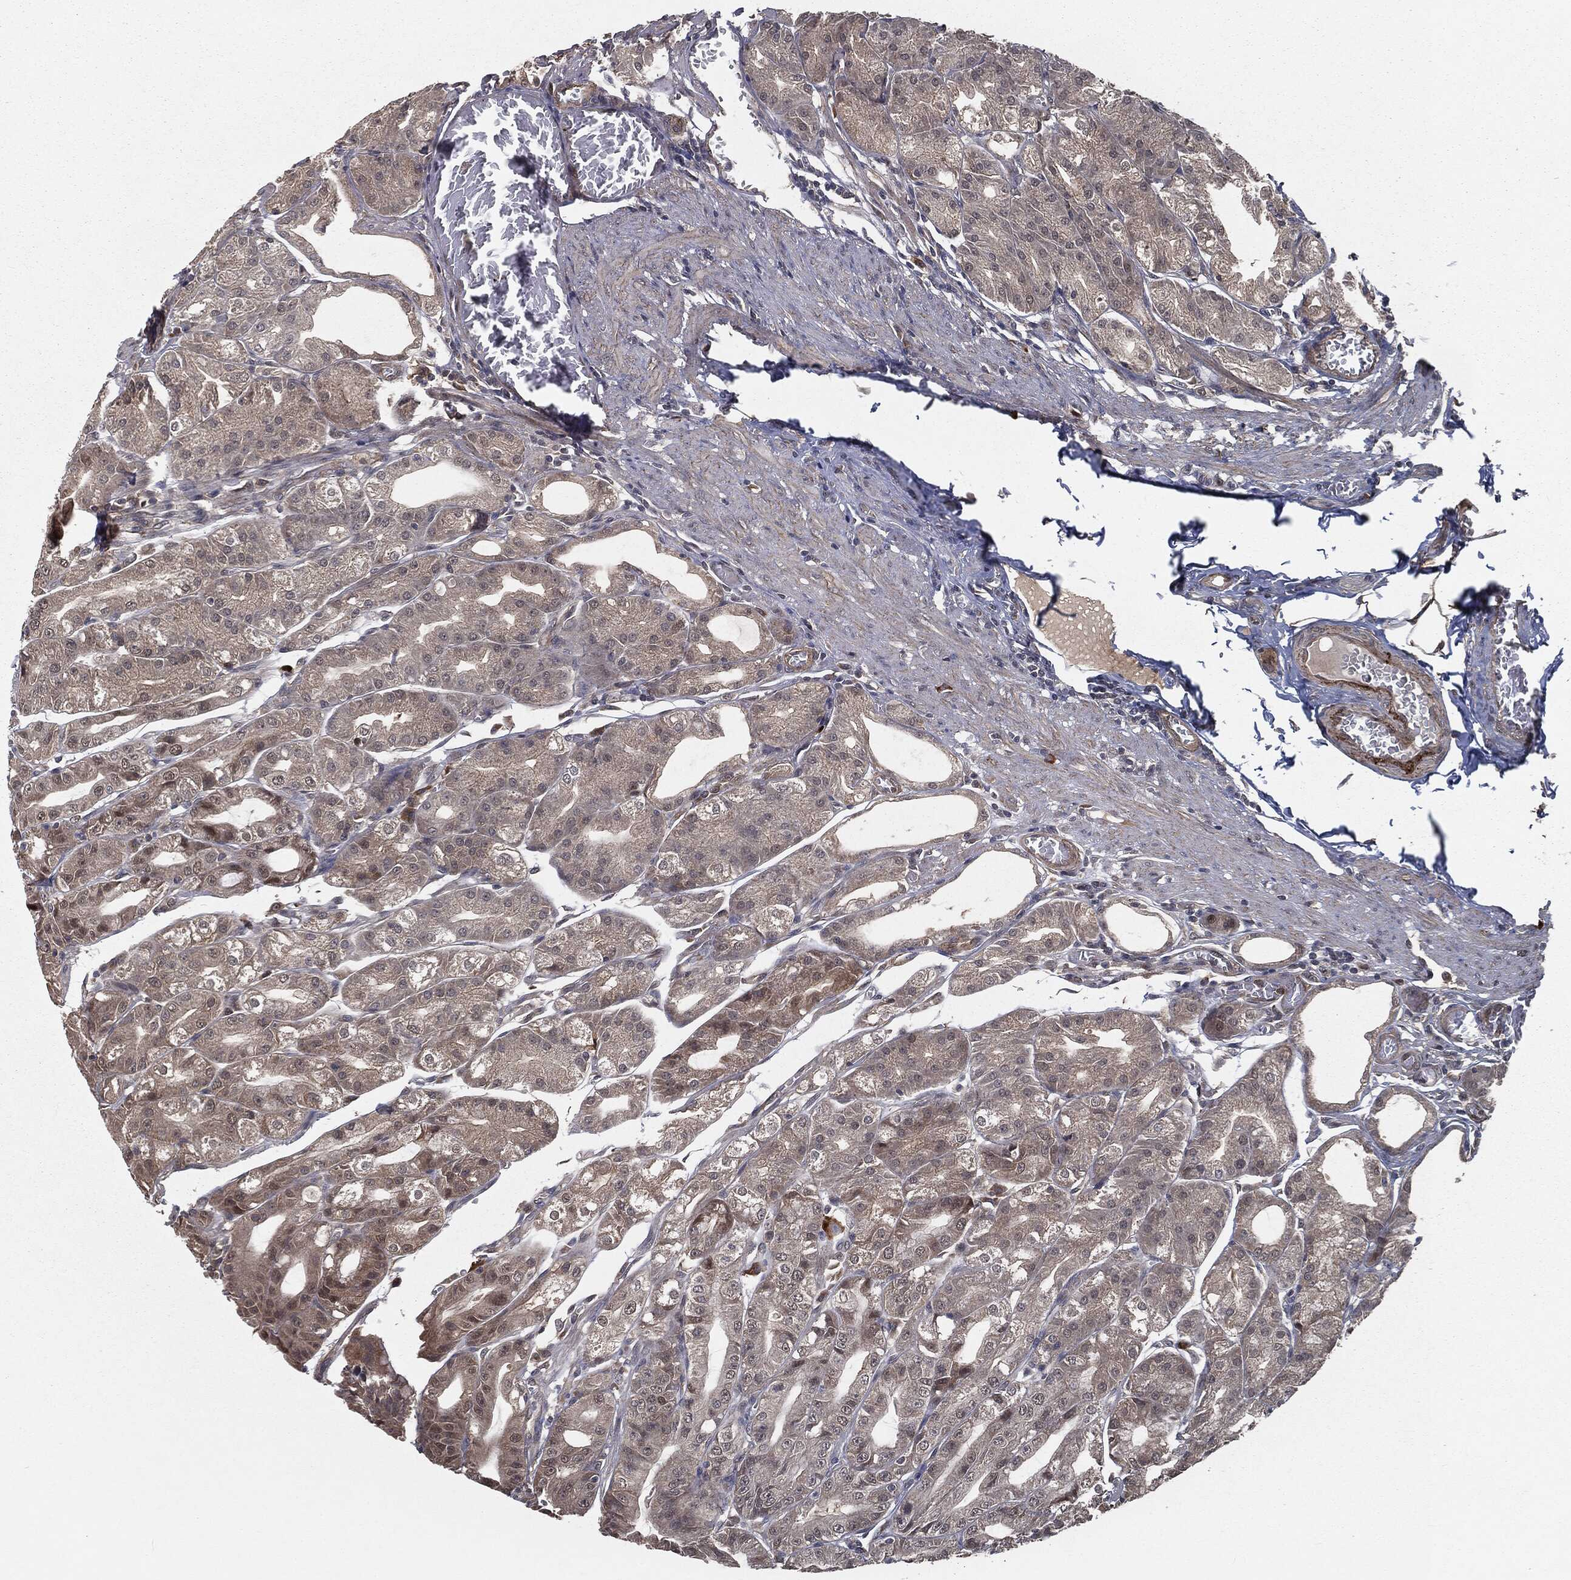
{"staining": {"intensity": "moderate", "quantity": "<25%", "location": "cytoplasmic/membranous"}, "tissue": "stomach", "cell_type": "Glandular cells", "image_type": "normal", "snomed": [{"axis": "morphology", "description": "Normal tissue, NOS"}, {"axis": "topography", "description": "Stomach"}], "caption": "DAB immunohistochemical staining of benign human stomach shows moderate cytoplasmic/membranous protein positivity in approximately <25% of glandular cells.", "gene": "FBXO7", "patient": {"sex": "male", "age": 71}}